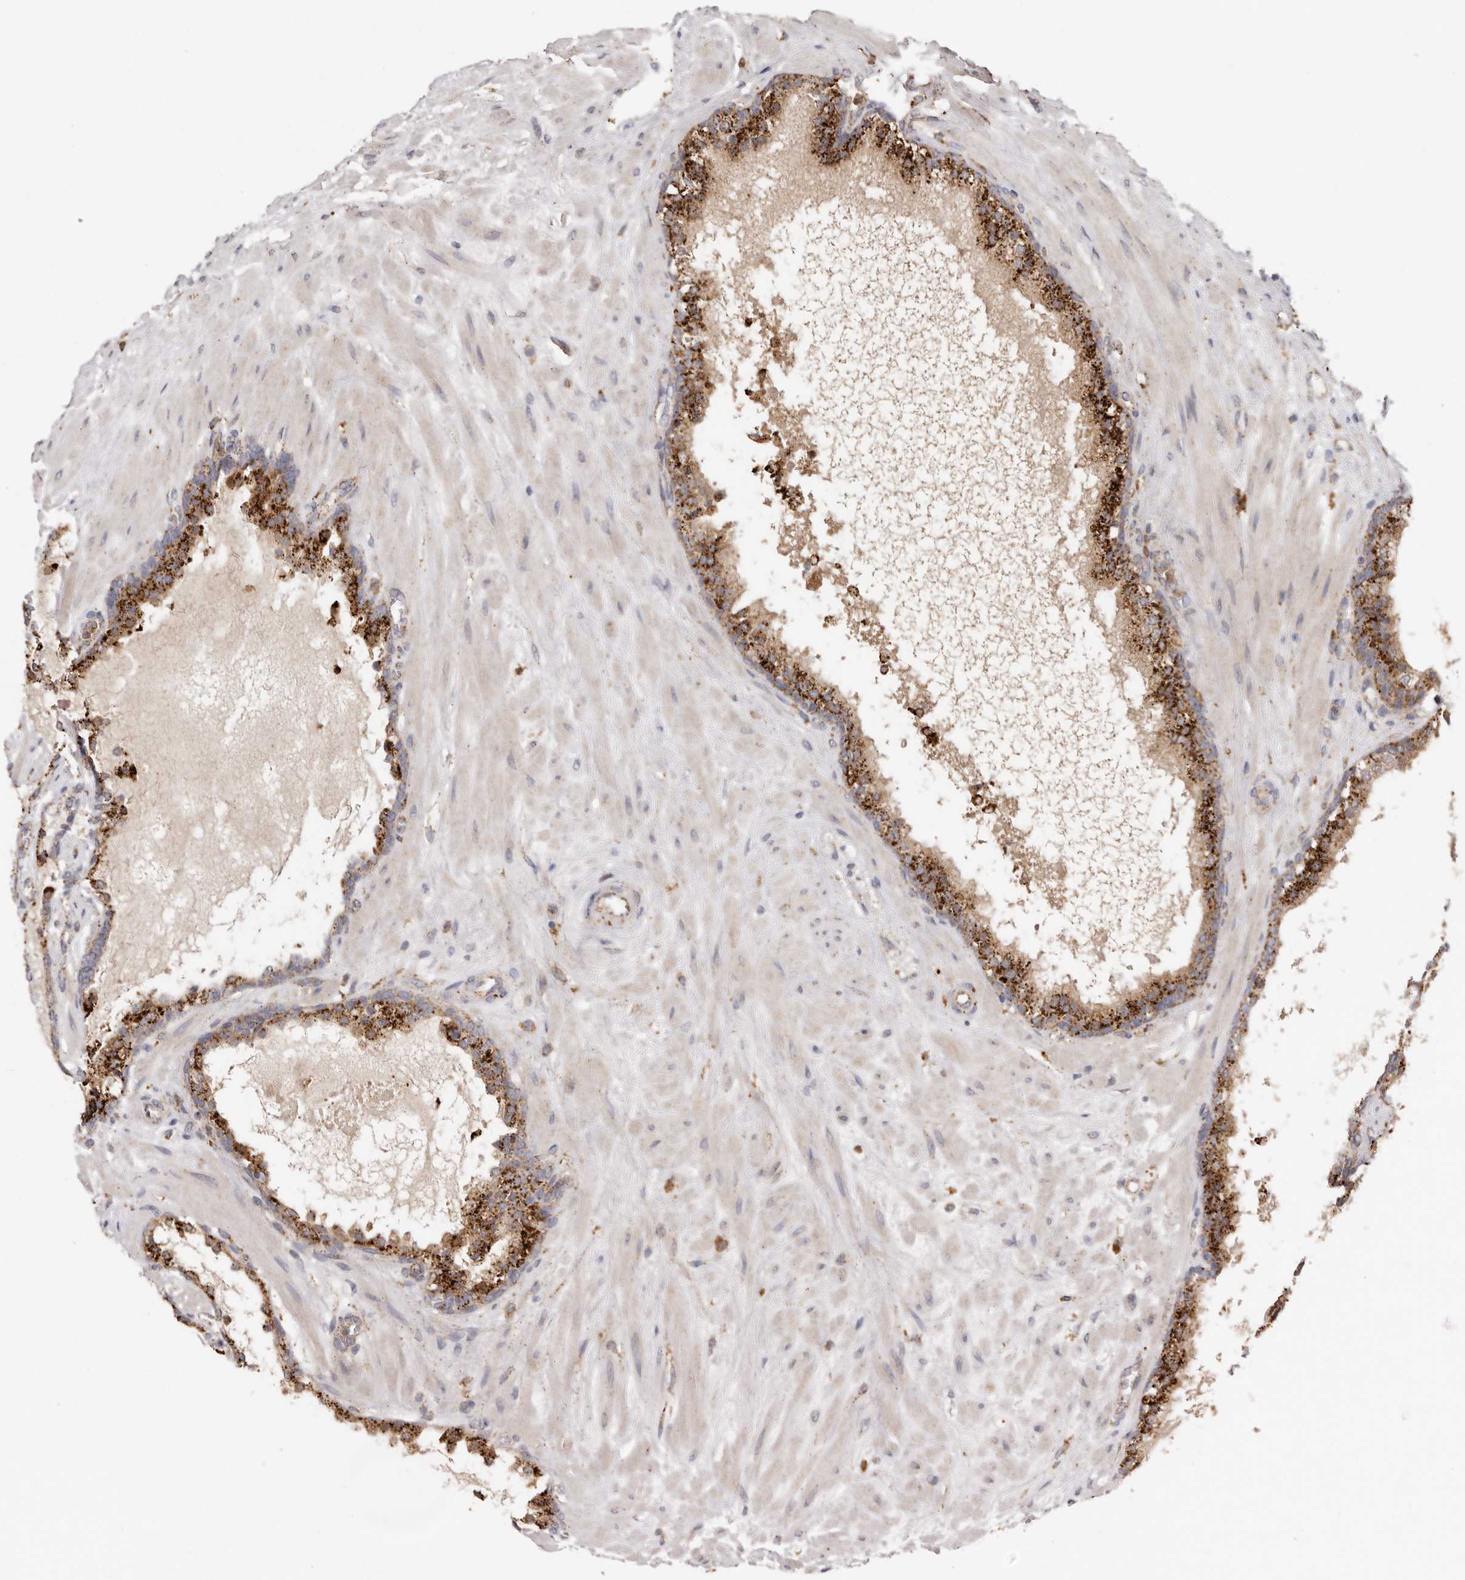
{"staining": {"intensity": "strong", "quantity": ">75%", "location": "cytoplasmic/membranous"}, "tissue": "prostate cancer", "cell_type": "Tumor cells", "image_type": "cancer", "snomed": [{"axis": "morphology", "description": "Adenocarcinoma, High grade"}, {"axis": "topography", "description": "Prostate"}], "caption": "Prostate high-grade adenocarcinoma was stained to show a protein in brown. There is high levels of strong cytoplasmic/membranous staining in approximately >75% of tumor cells. The staining is performed using DAB (3,3'-diaminobenzidine) brown chromogen to label protein expression. The nuclei are counter-stained blue using hematoxylin.", "gene": "GRN", "patient": {"sex": "male", "age": 56}}